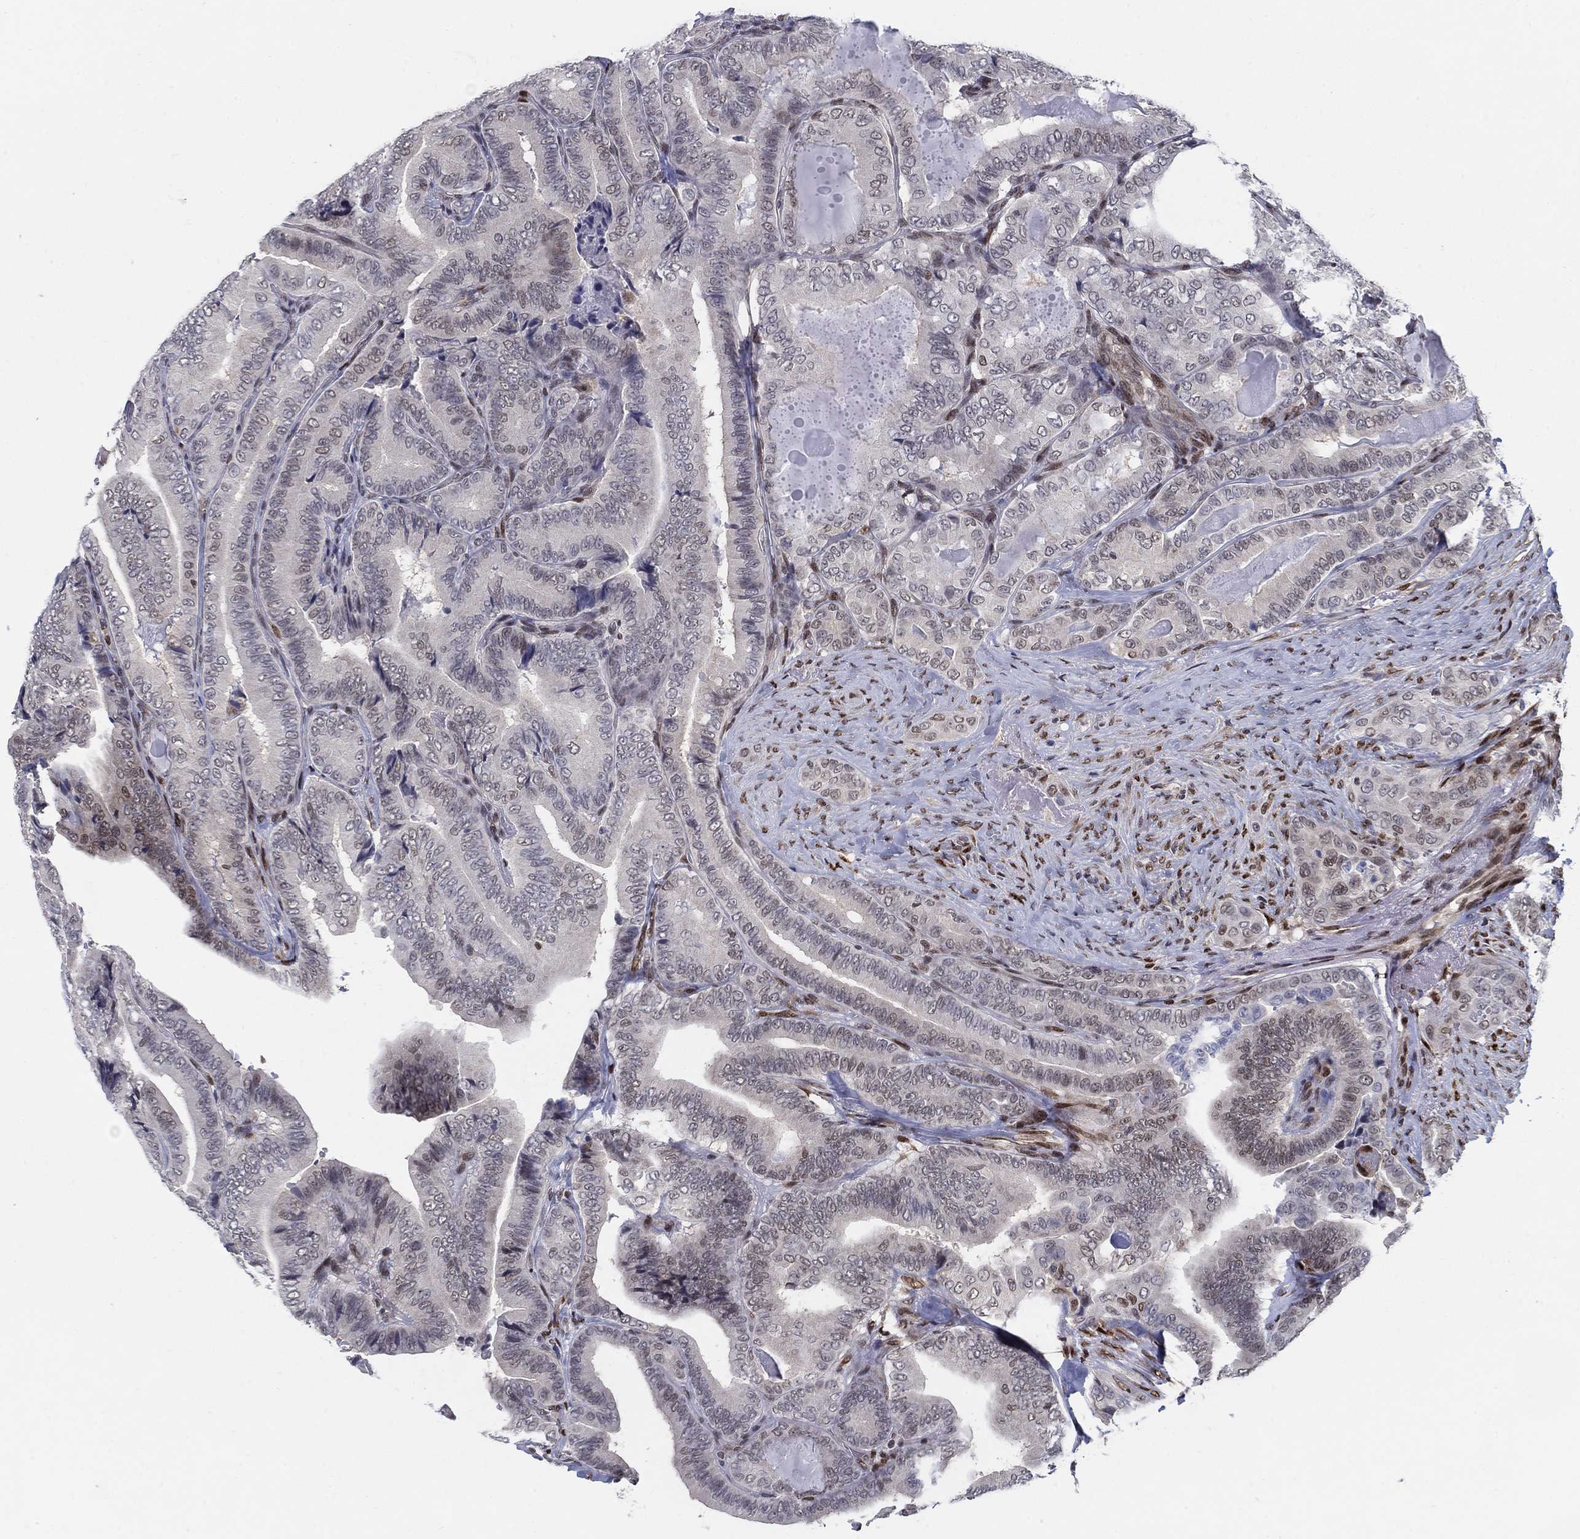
{"staining": {"intensity": "negative", "quantity": "none", "location": "none"}, "tissue": "thyroid cancer", "cell_type": "Tumor cells", "image_type": "cancer", "snomed": [{"axis": "morphology", "description": "Papillary adenocarcinoma, NOS"}, {"axis": "topography", "description": "Thyroid gland"}], "caption": "This image is of thyroid papillary adenocarcinoma stained with IHC to label a protein in brown with the nuclei are counter-stained blue. There is no positivity in tumor cells.", "gene": "CENPE", "patient": {"sex": "male", "age": 61}}